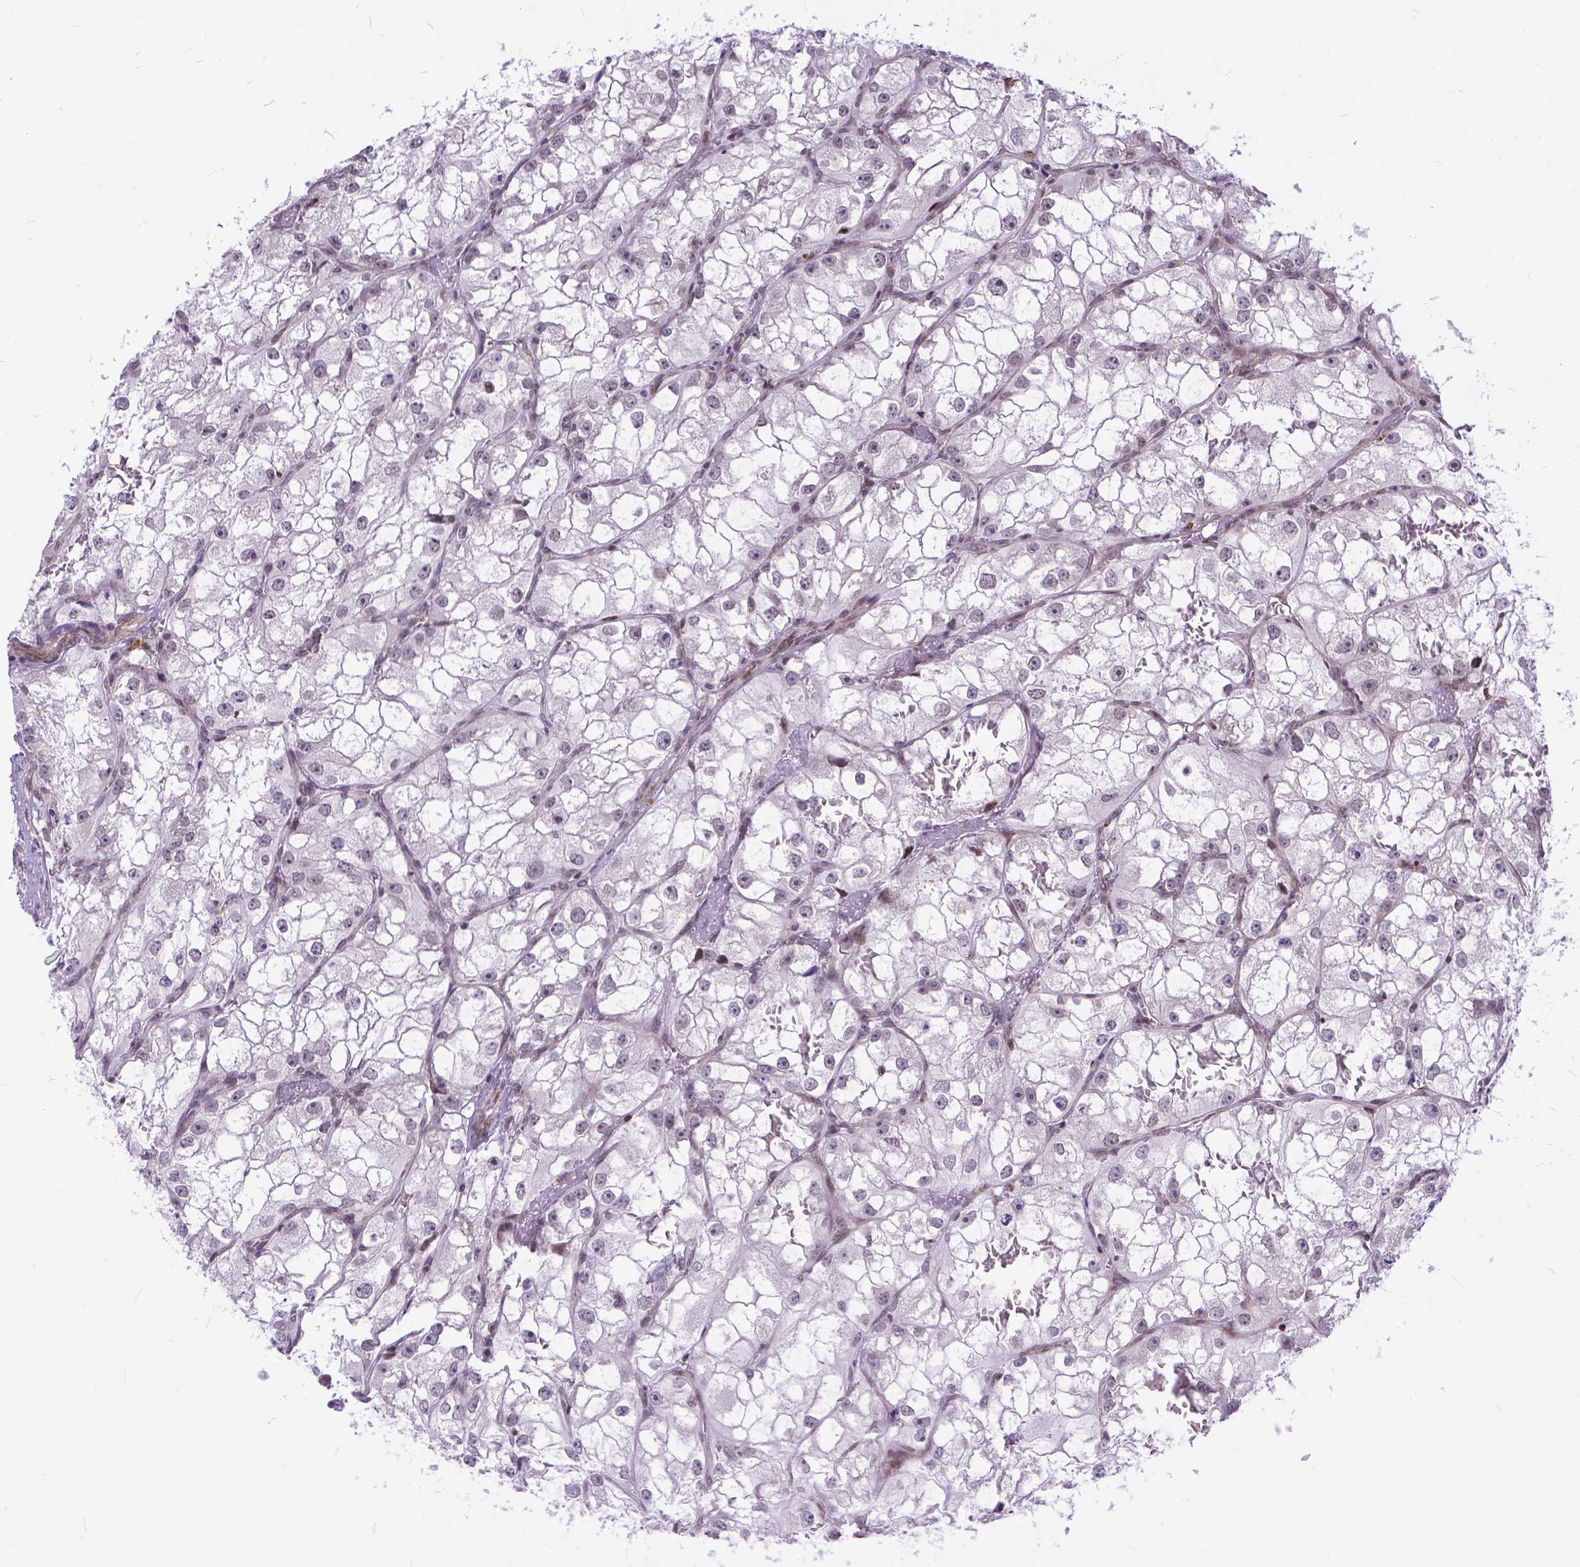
{"staining": {"intensity": "weak", "quantity": "25%-75%", "location": "nuclear"}, "tissue": "renal cancer", "cell_type": "Tumor cells", "image_type": "cancer", "snomed": [{"axis": "morphology", "description": "Adenocarcinoma, NOS"}, {"axis": "topography", "description": "Kidney"}], "caption": "Immunohistochemistry photomicrograph of human adenocarcinoma (renal) stained for a protein (brown), which shows low levels of weak nuclear staining in approximately 25%-75% of tumor cells.", "gene": "FAM124B", "patient": {"sex": "male", "age": 59}}